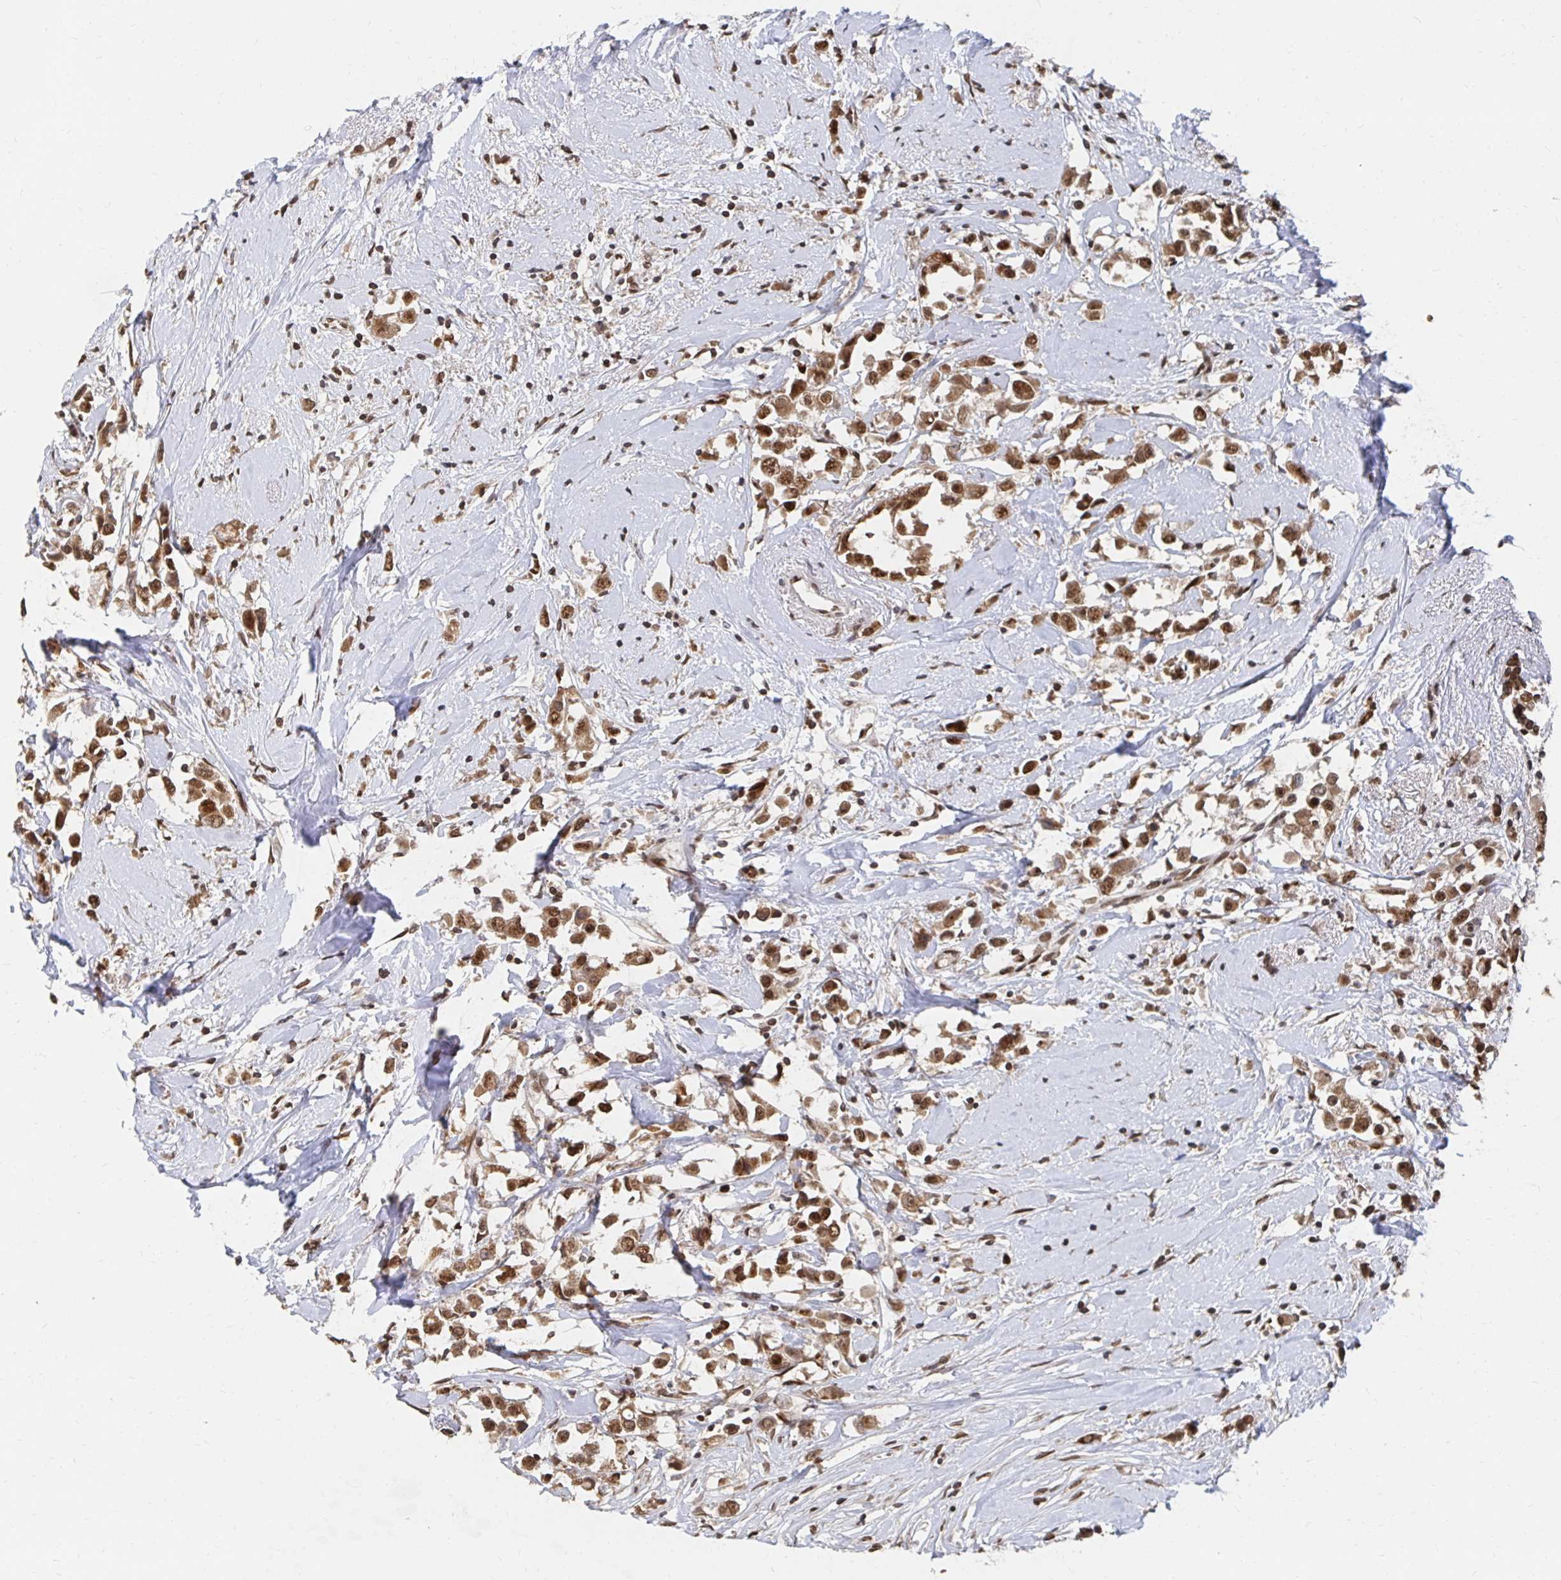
{"staining": {"intensity": "moderate", "quantity": ">75%", "location": "nuclear"}, "tissue": "breast cancer", "cell_type": "Tumor cells", "image_type": "cancer", "snomed": [{"axis": "morphology", "description": "Duct carcinoma"}, {"axis": "topography", "description": "Breast"}], "caption": "Immunohistochemical staining of human breast cancer (infiltrating ductal carcinoma) reveals moderate nuclear protein positivity in approximately >75% of tumor cells.", "gene": "GTF3C6", "patient": {"sex": "female", "age": 61}}